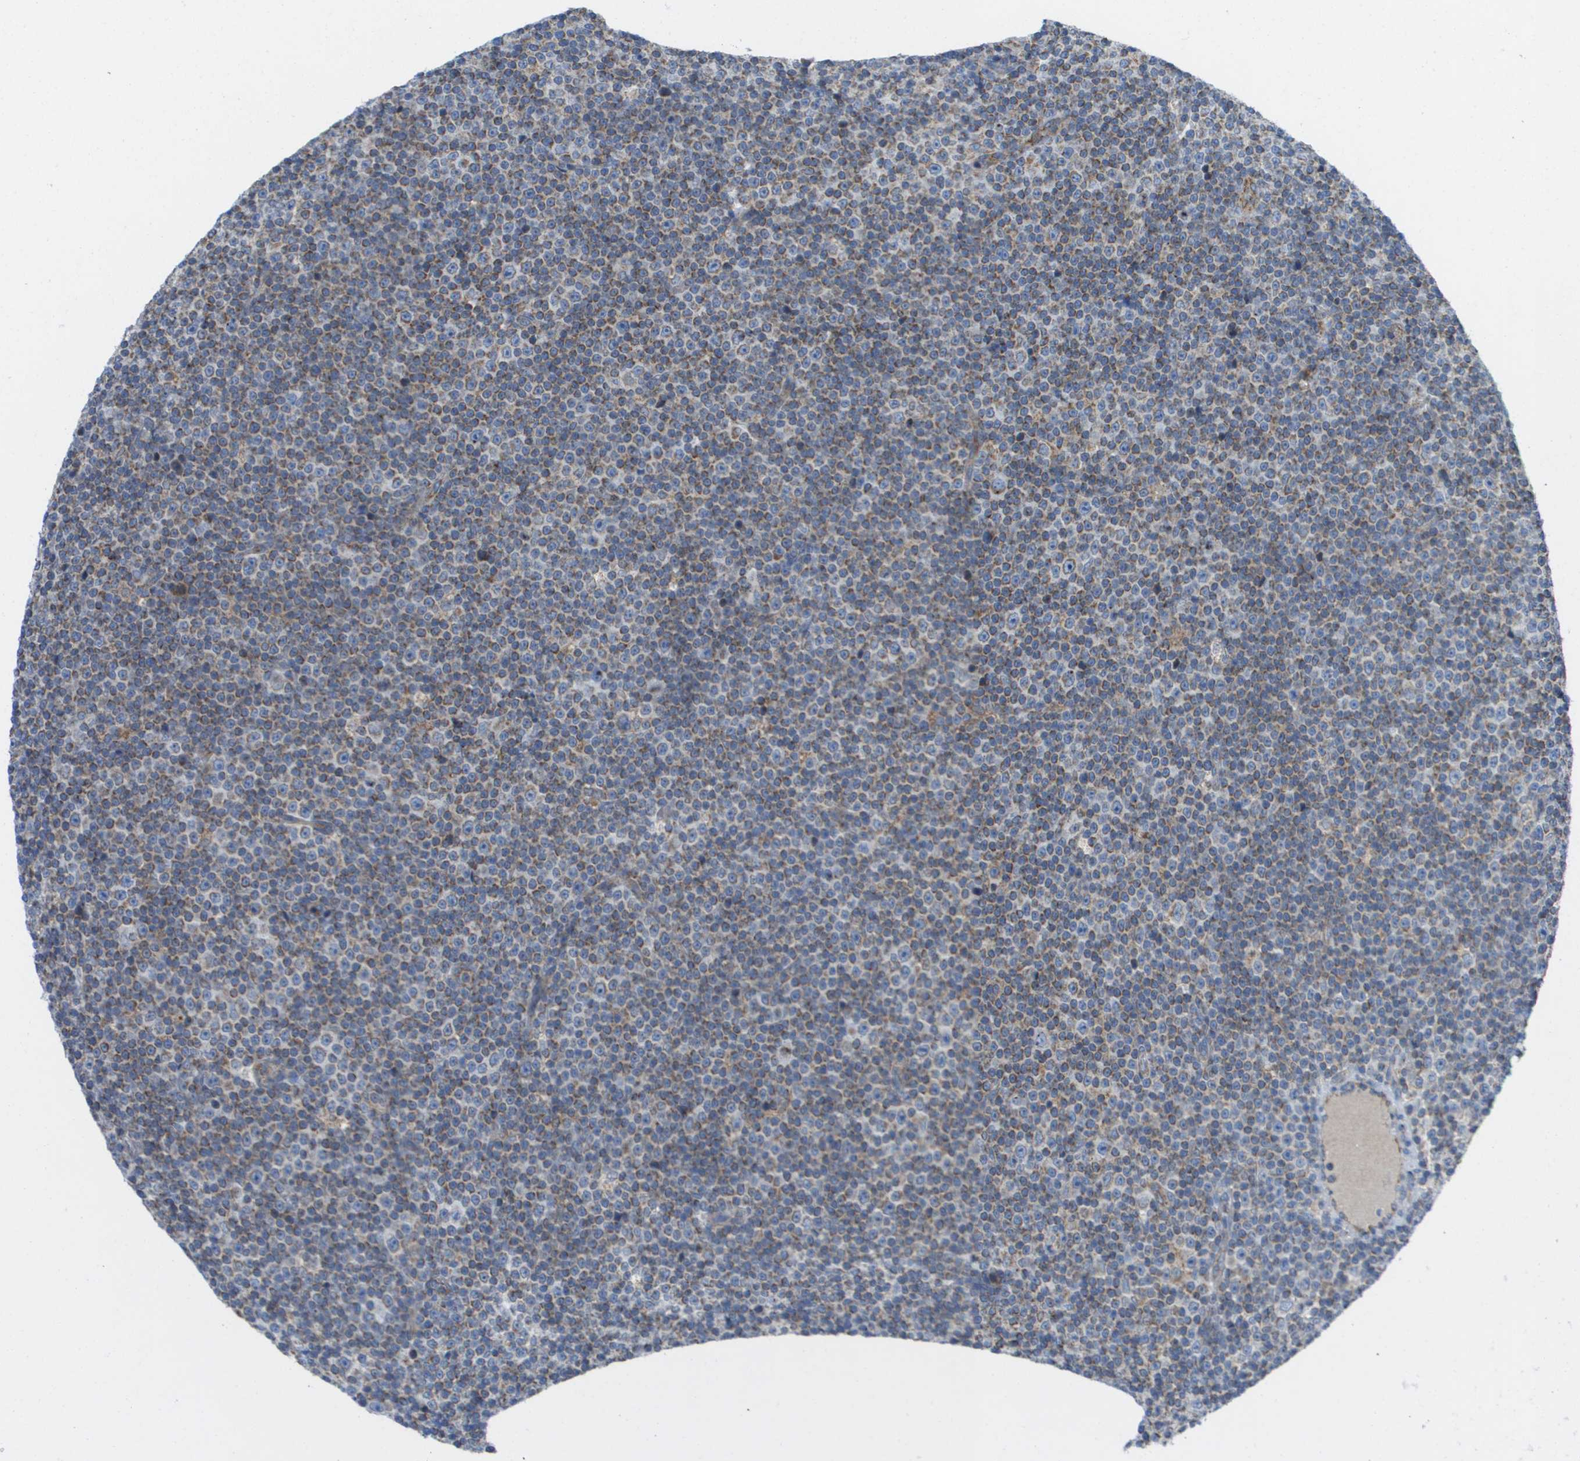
{"staining": {"intensity": "weak", "quantity": "25%-75%", "location": "cytoplasmic/membranous"}, "tissue": "lymphoma", "cell_type": "Tumor cells", "image_type": "cancer", "snomed": [{"axis": "morphology", "description": "Malignant lymphoma, non-Hodgkin's type, Low grade"}, {"axis": "topography", "description": "Lymph node"}], "caption": "Immunohistochemistry (IHC) of low-grade malignant lymphoma, non-Hodgkin's type displays low levels of weak cytoplasmic/membranous positivity in approximately 25%-75% of tumor cells.", "gene": "FIS1", "patient": {"sex": "female", "age": 67}}